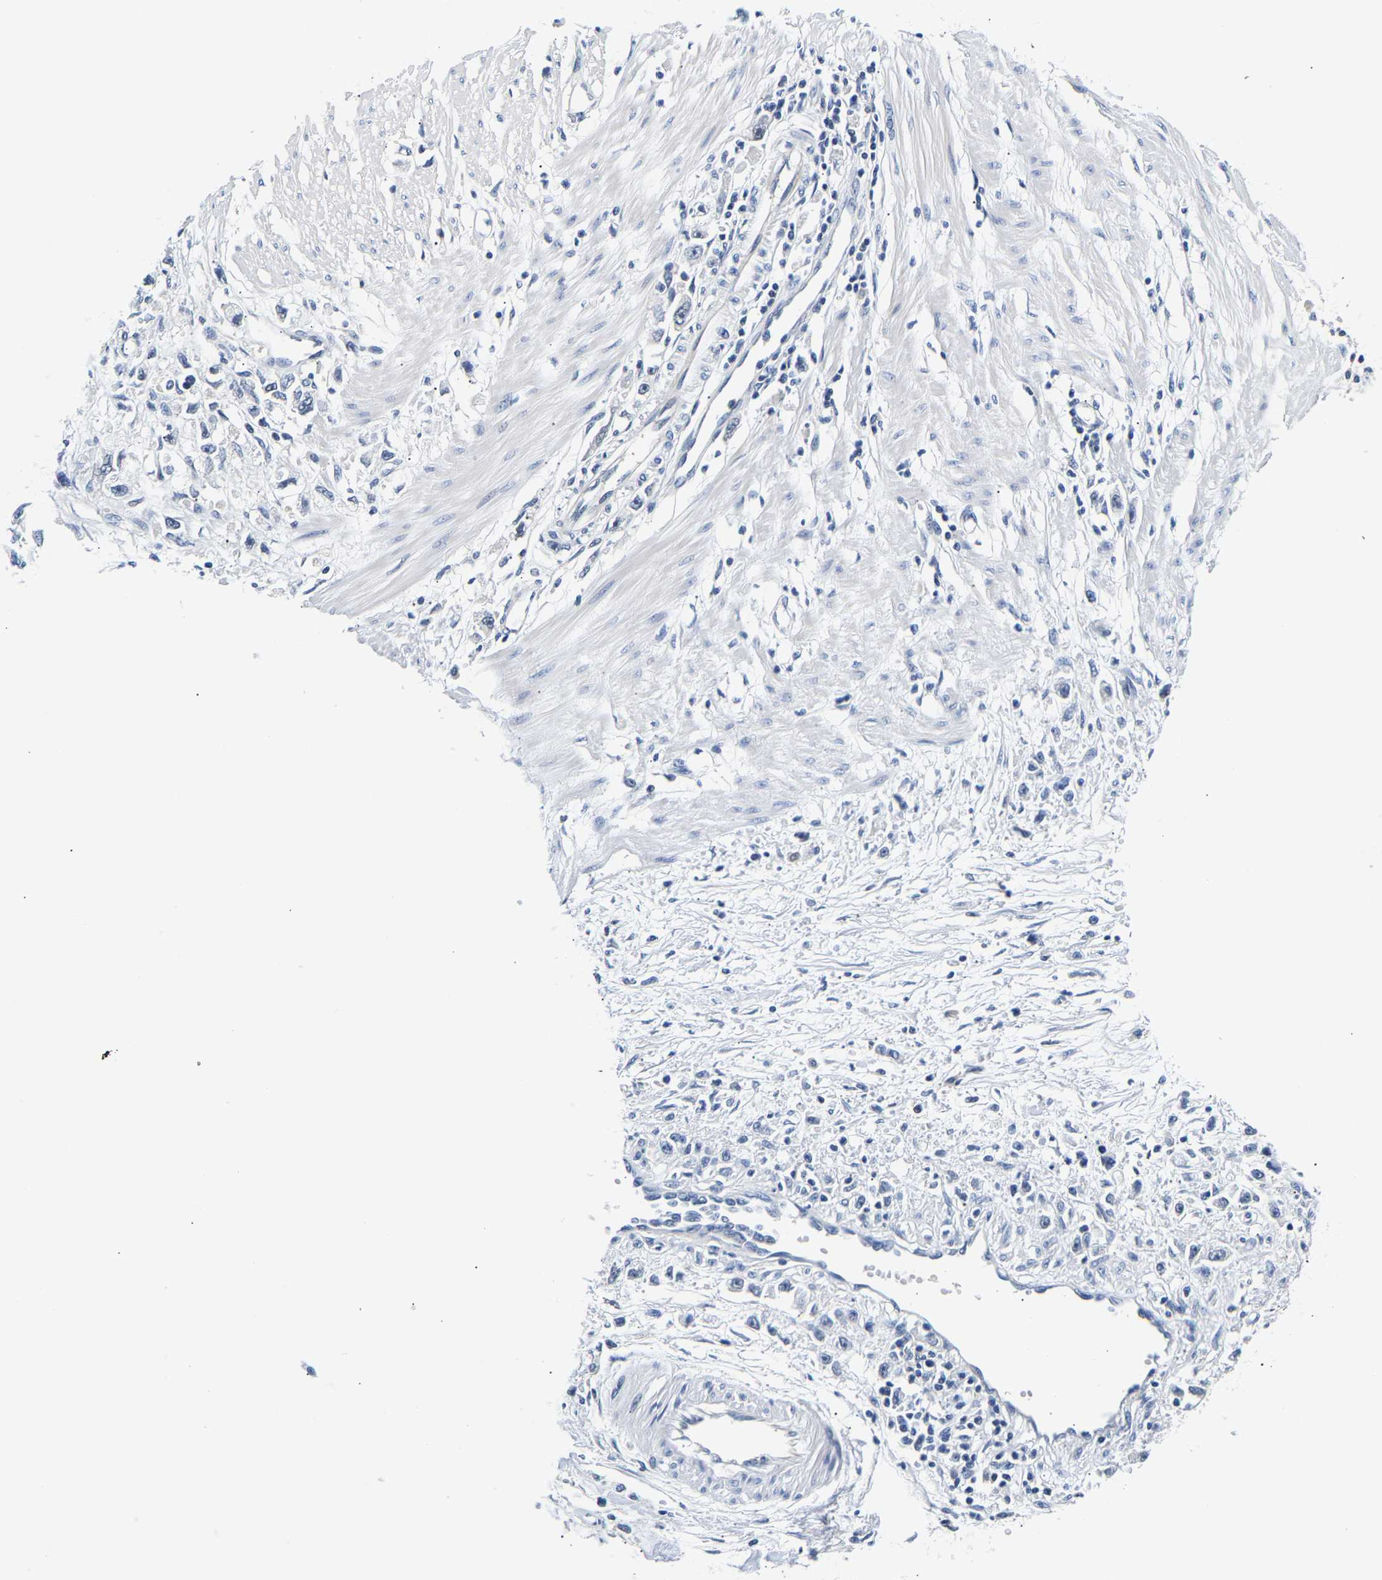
{"staining": {"intensity": "negative", "quantity": "none", "location": "none"}, "tissue": "stomach cancer", "cell_type": "Tumor cells", "image_type": "cancer", "snomed": [{"axis": "morphology", "description": "Adenocarcinoma, NOS"}, {"axis": "topography", "description": "Stomach"}], "caption": "An IHC image of stomach adenocarcinoma is shown. There is no staining in tumor cells of stomach adenocarcinoma.", "gene": "UCHL3", "patient": {"sex": "female", "age": 59}}